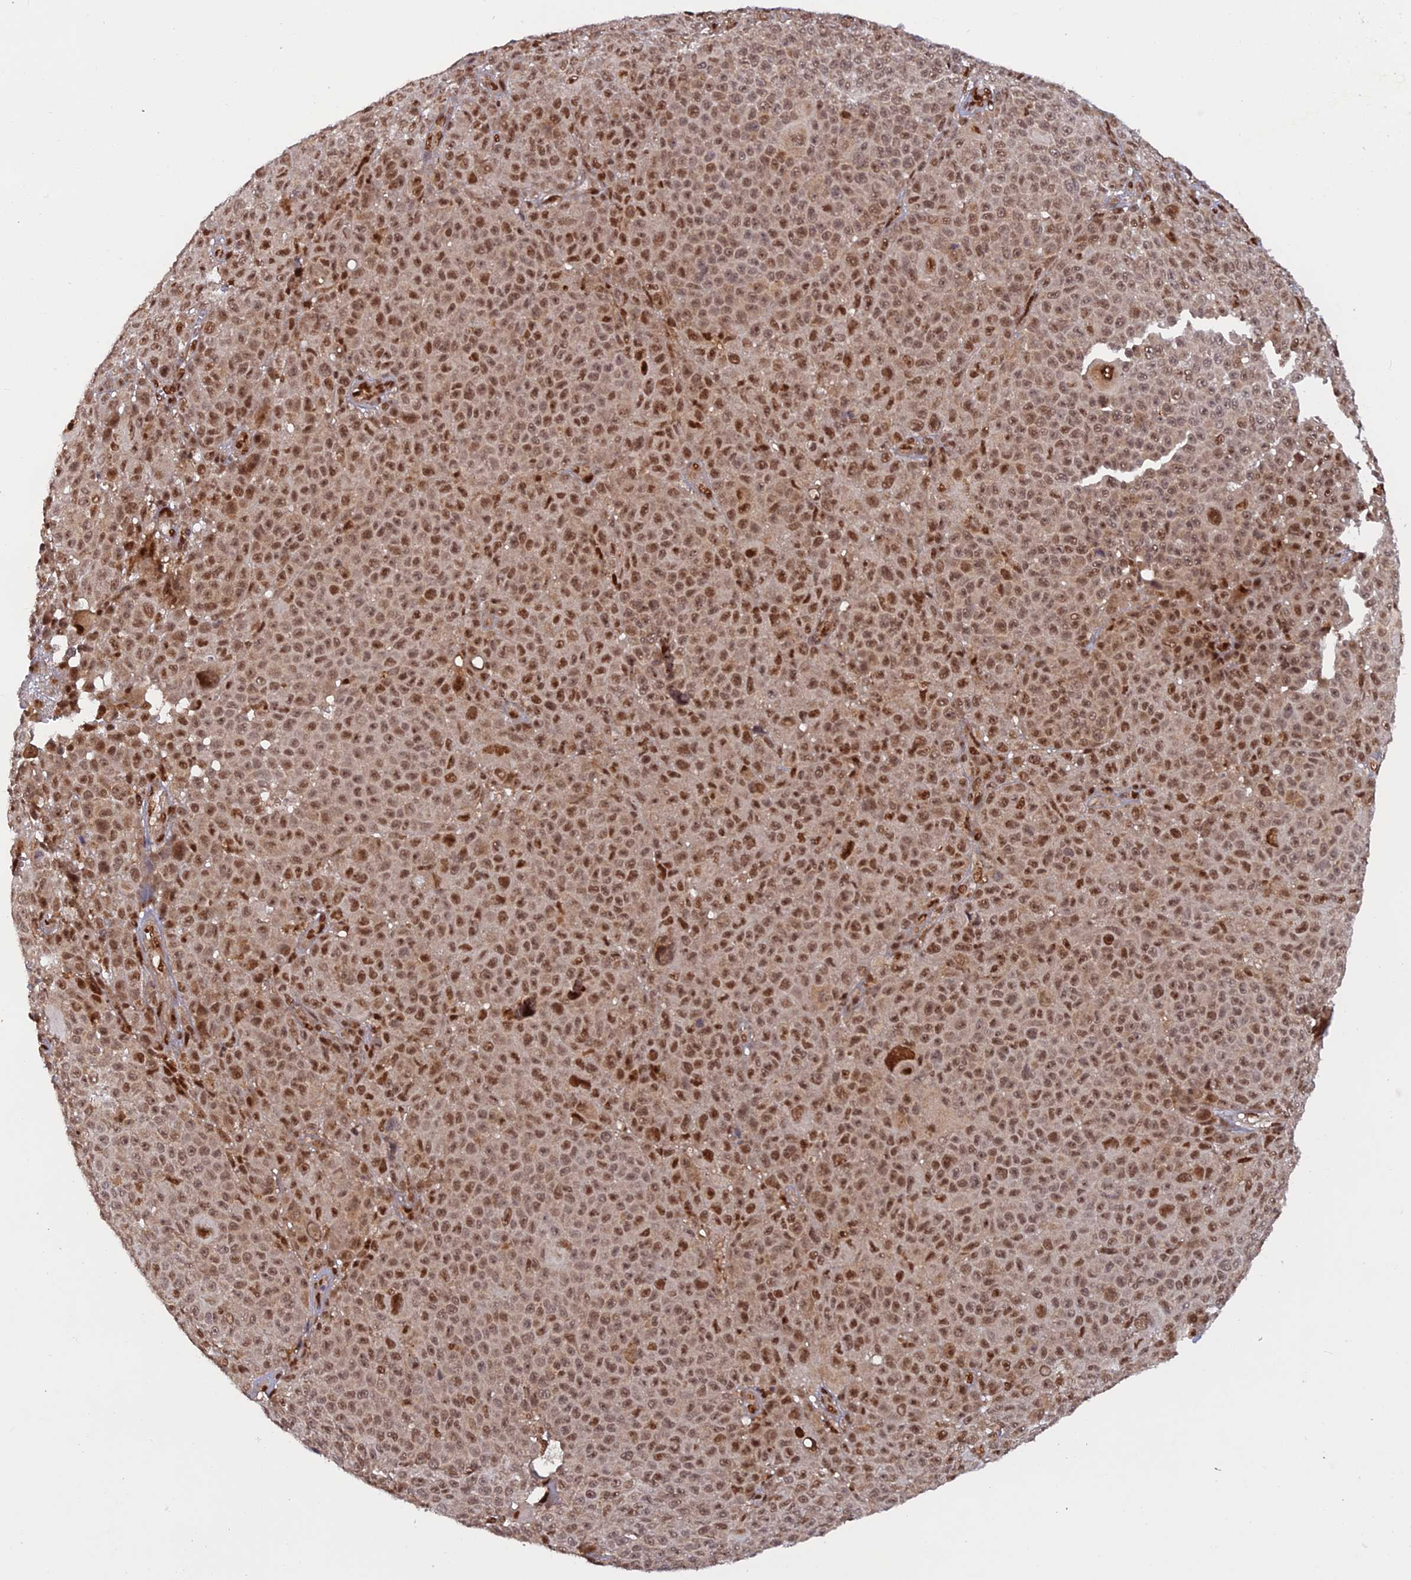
{"staining": {"intensity": "moderate", "quantity": ">75%", "location": "nuclear"}, "tissue": "melanoma", "cell_type": "Tumor cells", "image_type": "cancer", "snomed": [{"axis": "morphology", "description": "Malignant melanoma, NOS"}, {"axis": "topography", "description": "Skin"}], "caption": "This histopathology image shows IHC staining of human melanoma, with medium moderate nuclear staining in approximately >75% of tumor cells.", "gene": "ZNF565", "patient": {"sex": "female", "age": 94}}